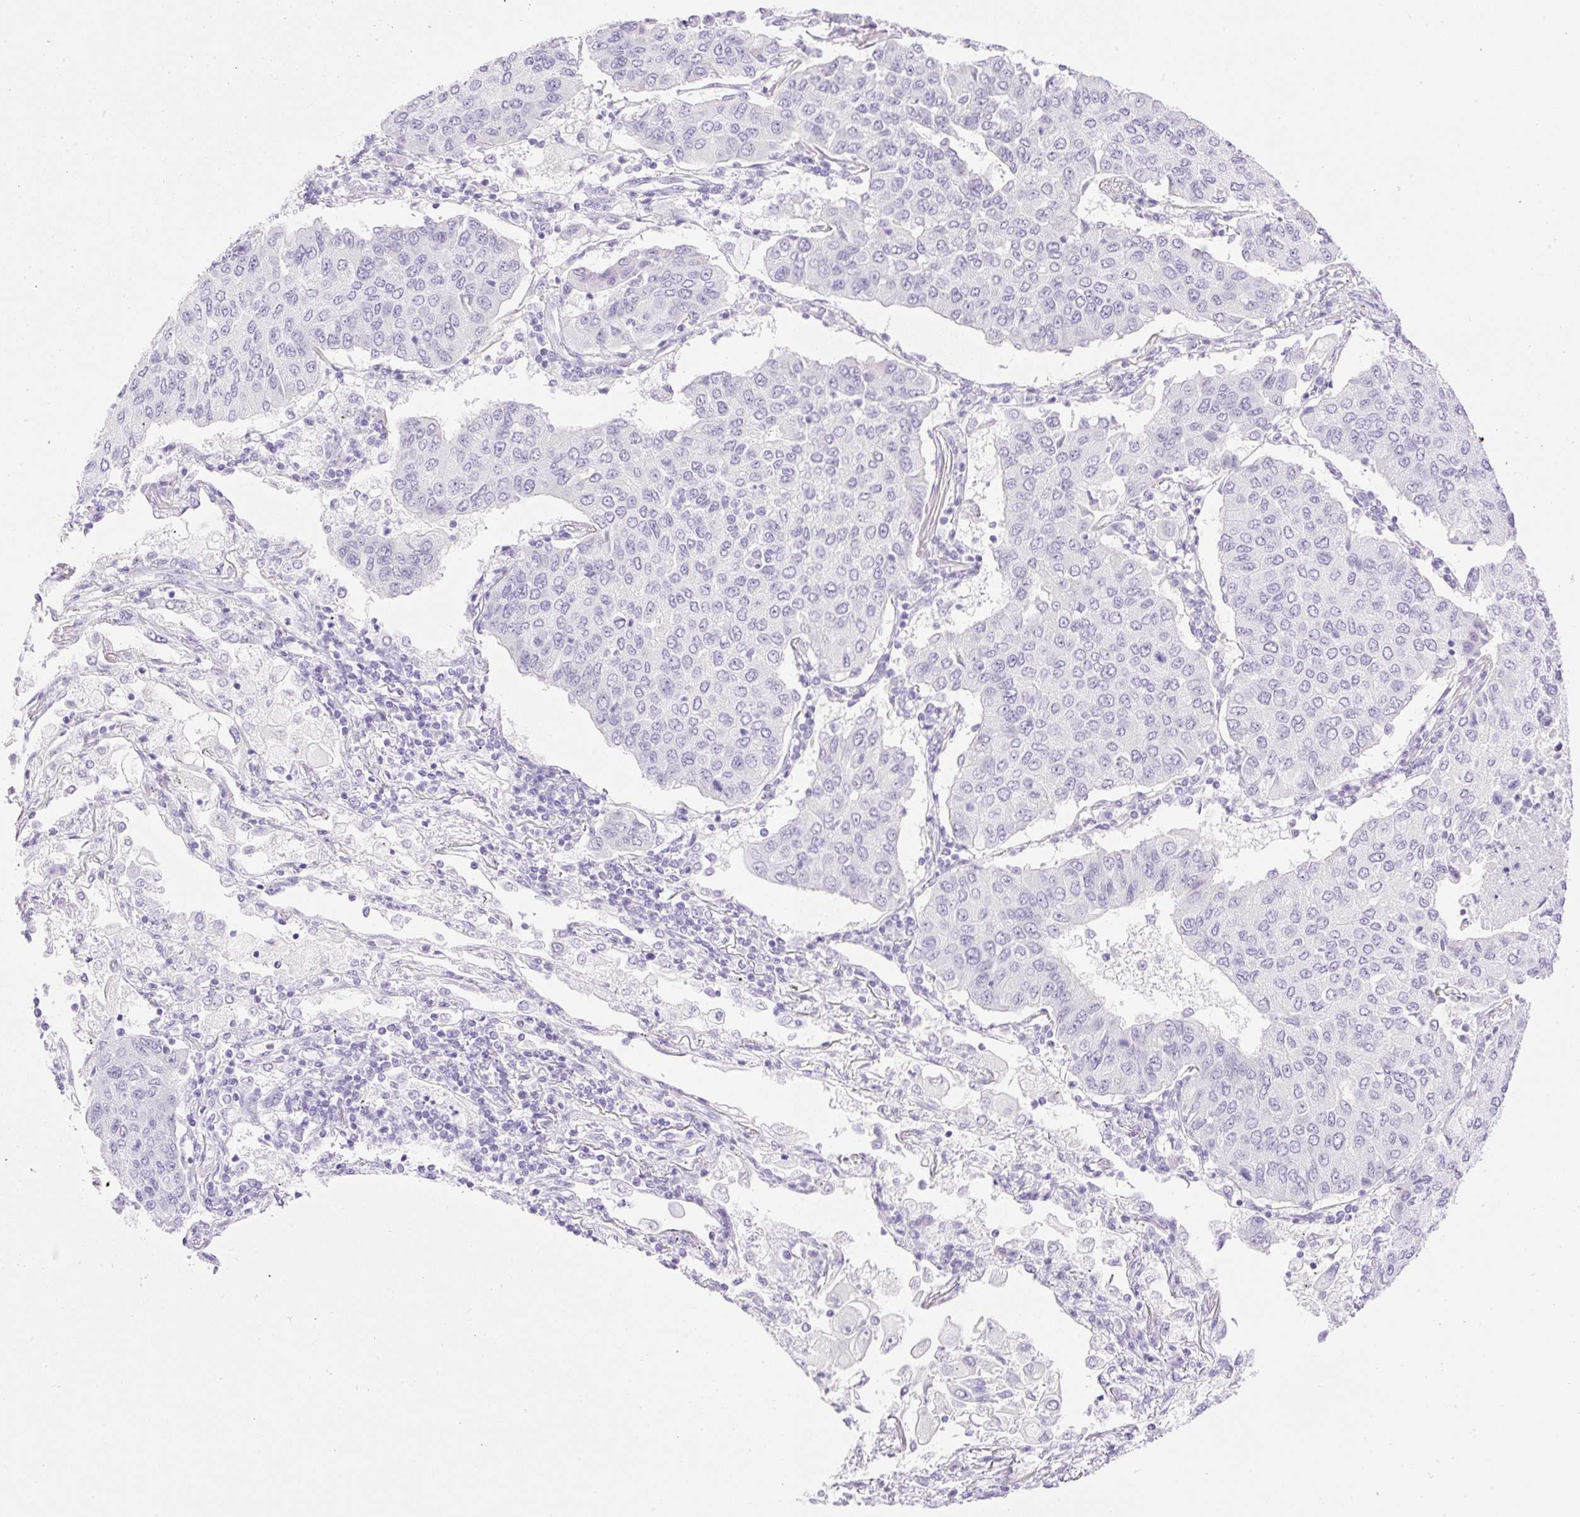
{"staining": {"intensity": "negative", "quantity": "none", "location": "none"}, "tissue": "lung cancer", "cell_type": "Tumor cells", "image_type": "cancer", "snomed": [{"axis": "morphology", "description": "Squamous cell carcinoma, NOS"}, {"axis": "topography", "description": "Lung"}], "caption": "Immunohistochemistry image of neoplastic tissue: lung cancer (squamous cell carcinoma) stained with DAB shows no significant protein positivity in tumor cells. (Stains: DAB (3,3'-diaminobenzidine) immunohistochemistry (IHC) with hematoxylin counter stain, Microscopy: brightfield microscopy at high magnification).", "gene": "SPRR4", "patient": {"sex": "male", "age": 74}}